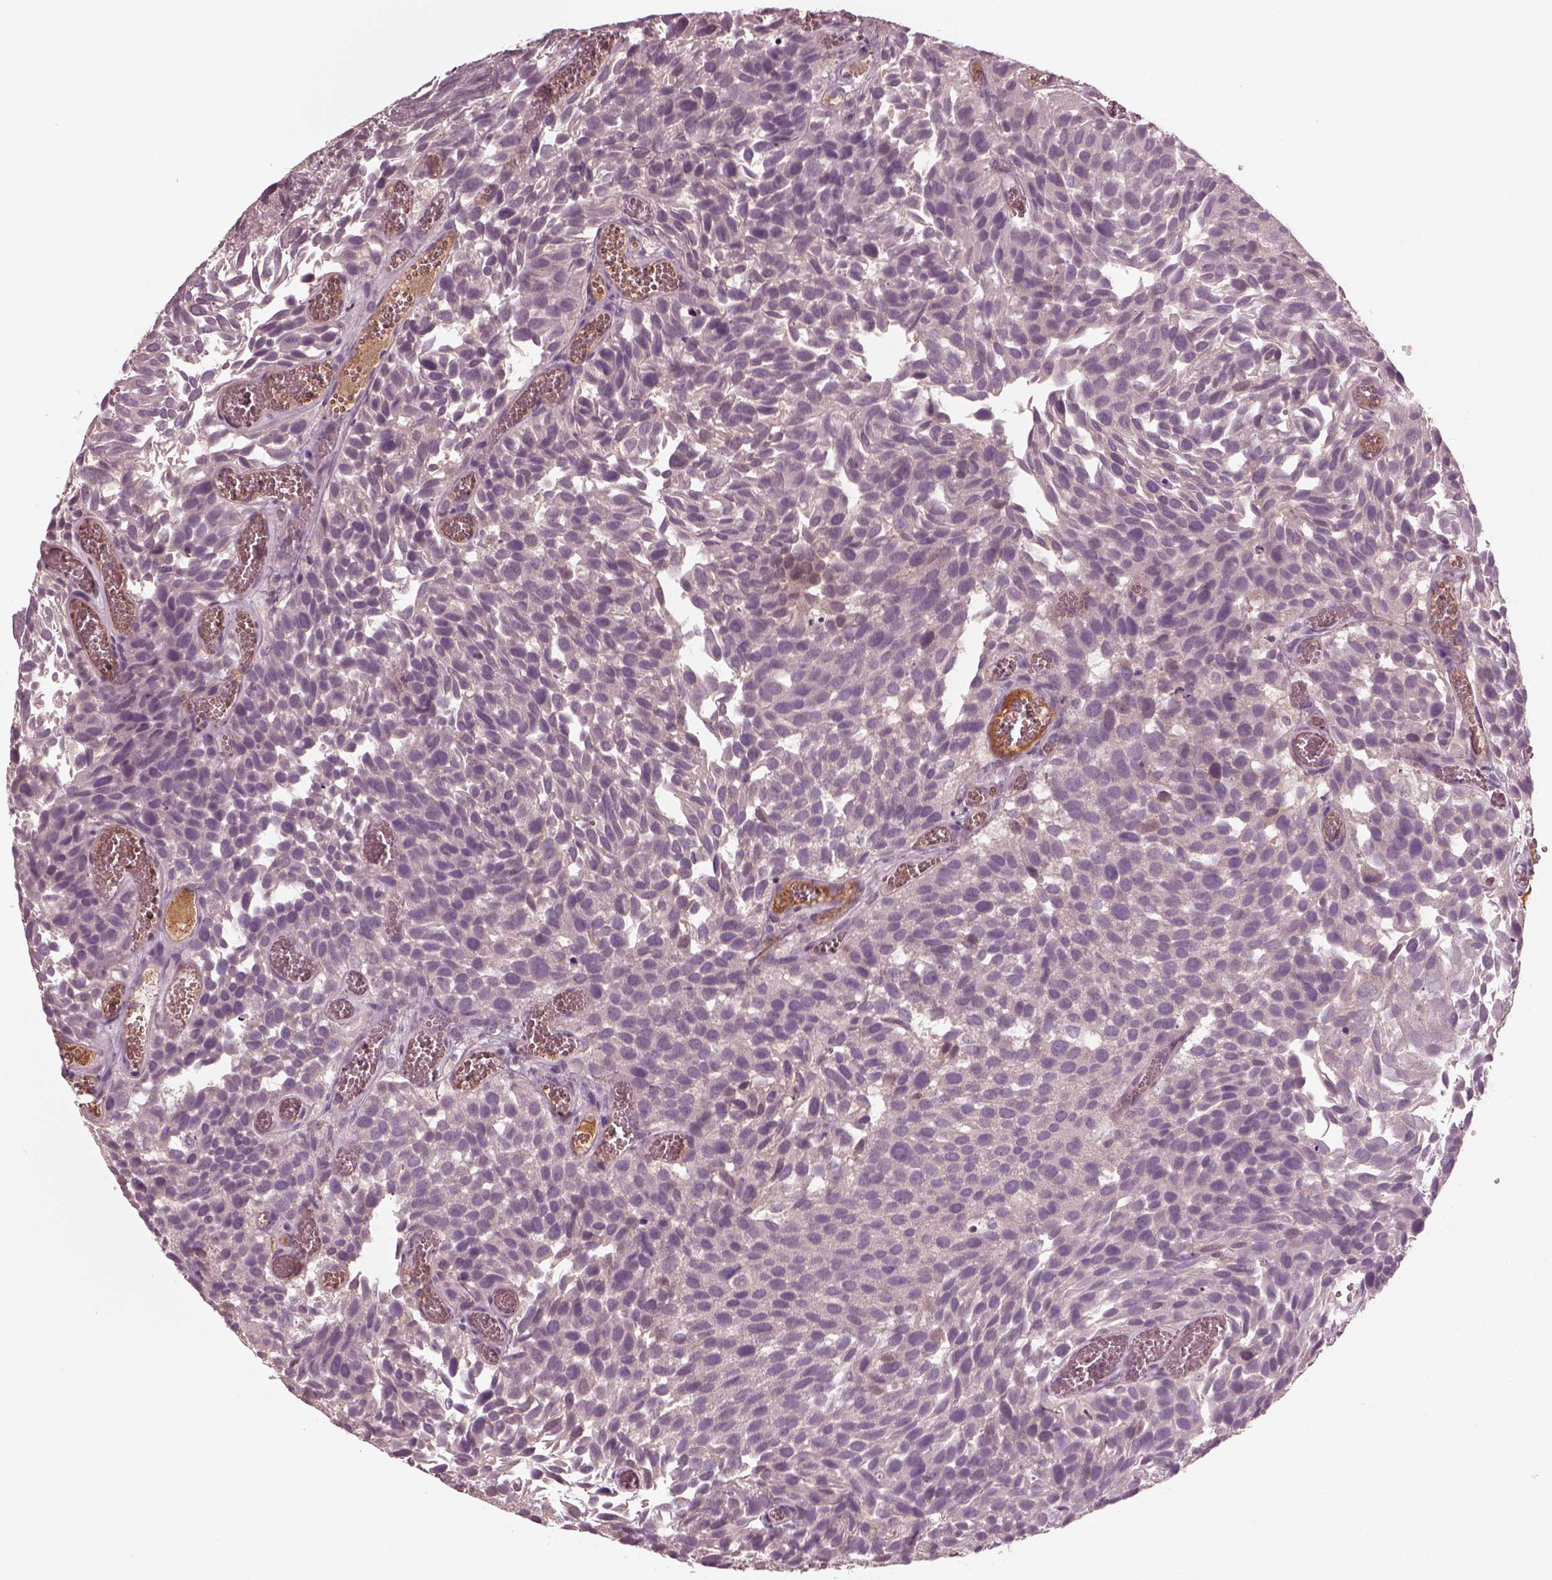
{"staining": {"intensity": "negative", "quantity": "none", "location": "none"}, "tissue": "urothelial cancer", "cell_type": "Tumor cells", "image_type": "cancer", "snomed": [{"axis": "morphology", "description": "Urothelial carcinoma, Low grade"}, {"axis": "topography", "description": "Urinary bladder"}], "caption": "This is an immunohistochemistry (IHC) histopathology image of urothelial carcinoma (low-grade). There is no staining in tumor cells.", "gene": "PORCN", "patient": {"sex": "female", "age": 69}}